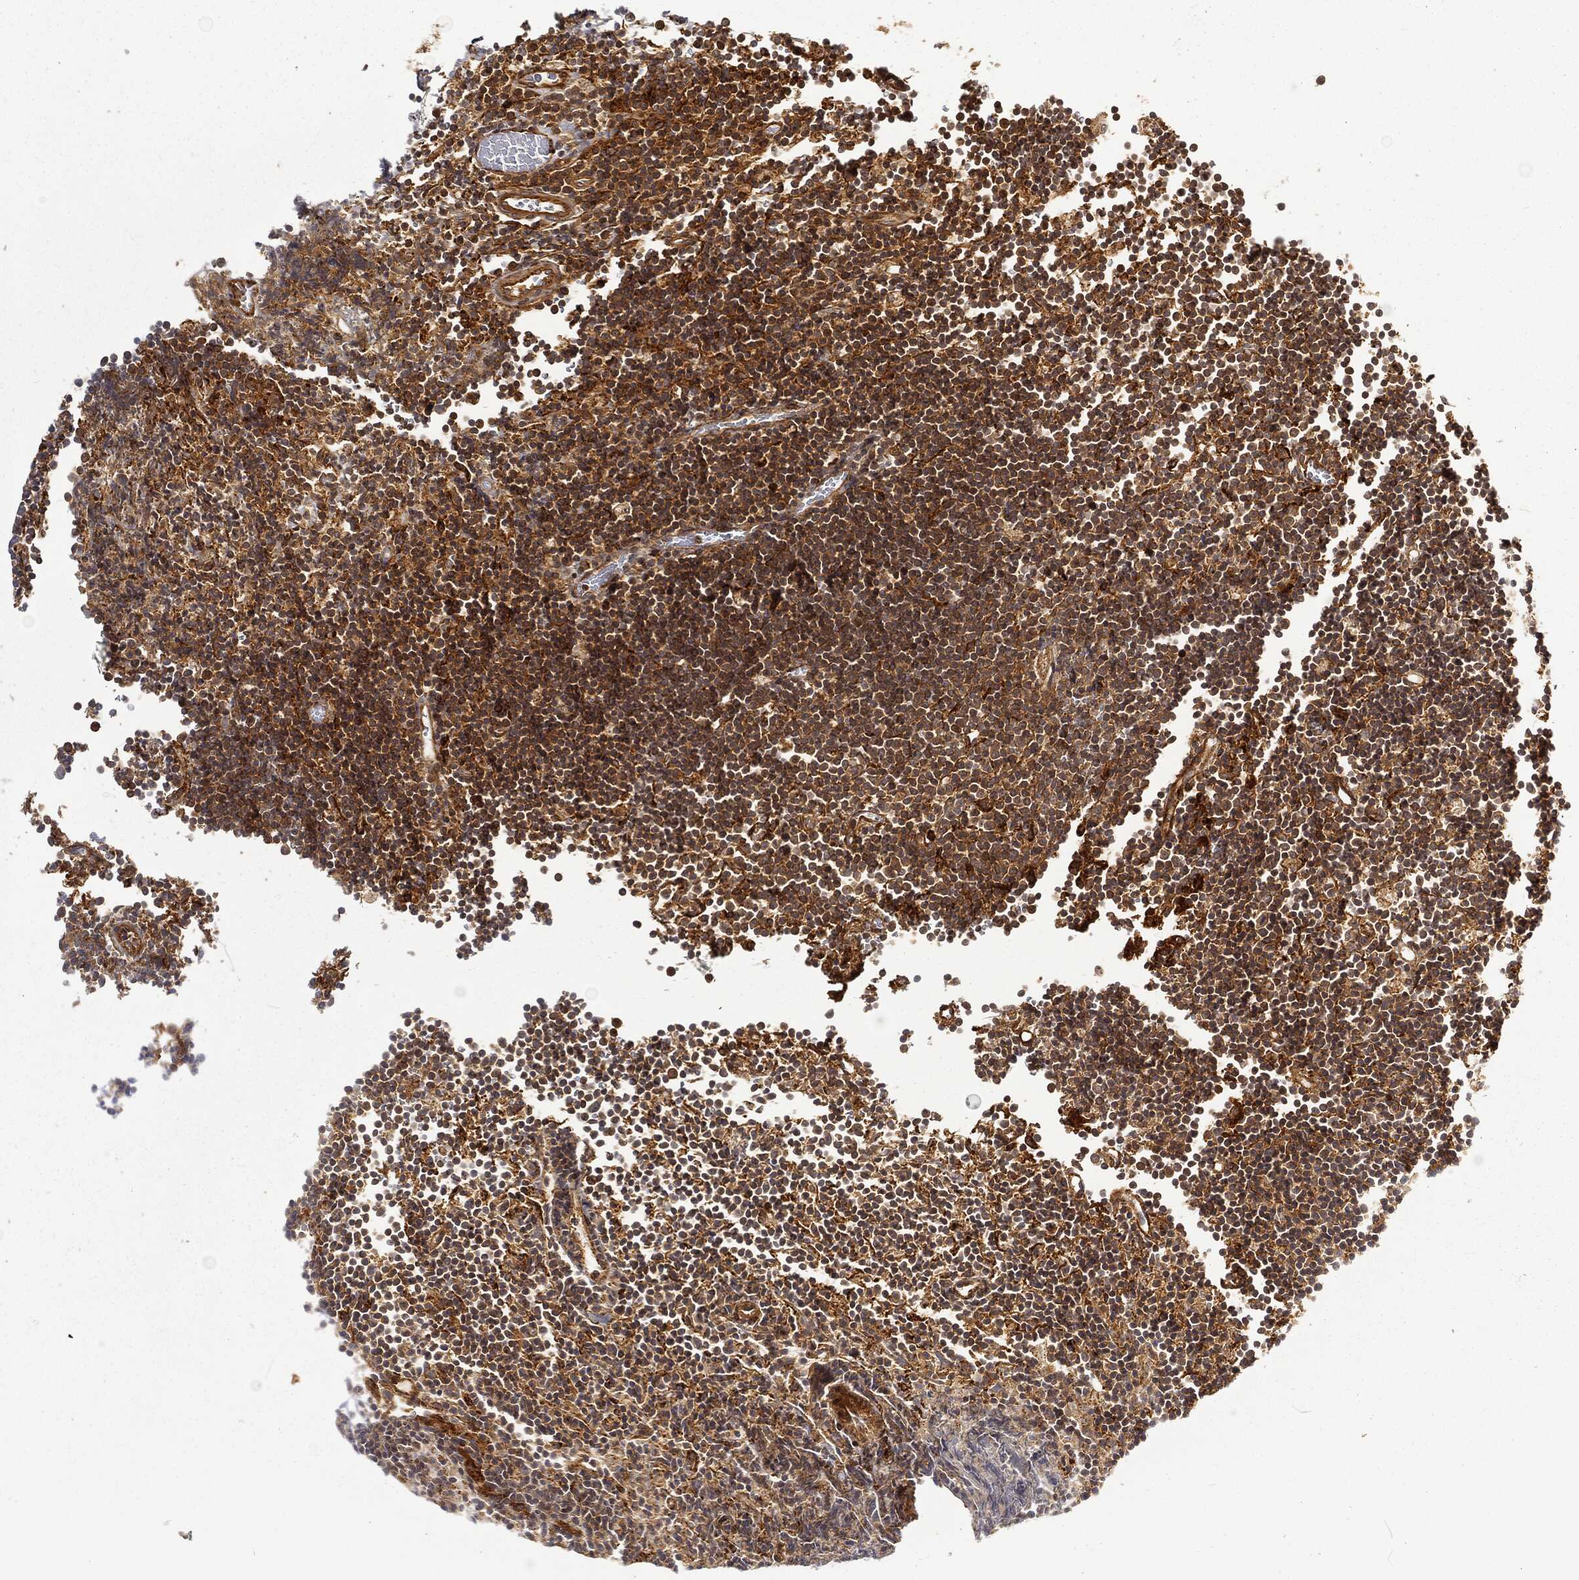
{"staining": {"intensity": "moderate", "quantity": ">75%", "location": "cytoplasmic/membranous"}, "tissue": "lymphoma", "cell_type": "Tumor cells", "image_type": "cancer", "snomed": [{"axis": "morphology", "description": "Malignant lymphoma, non-Hodgkin's type, Low grade"}, {"axis": "topography", "description": "Brain"}], "caption": "Tumor cells reveal medium levels of moderate cytoplasmic/membranous staining in approximately >75% of cells in human lymphoma.", "gene": "RFTN1", "patient": {"sex": "female", "age": 66}}